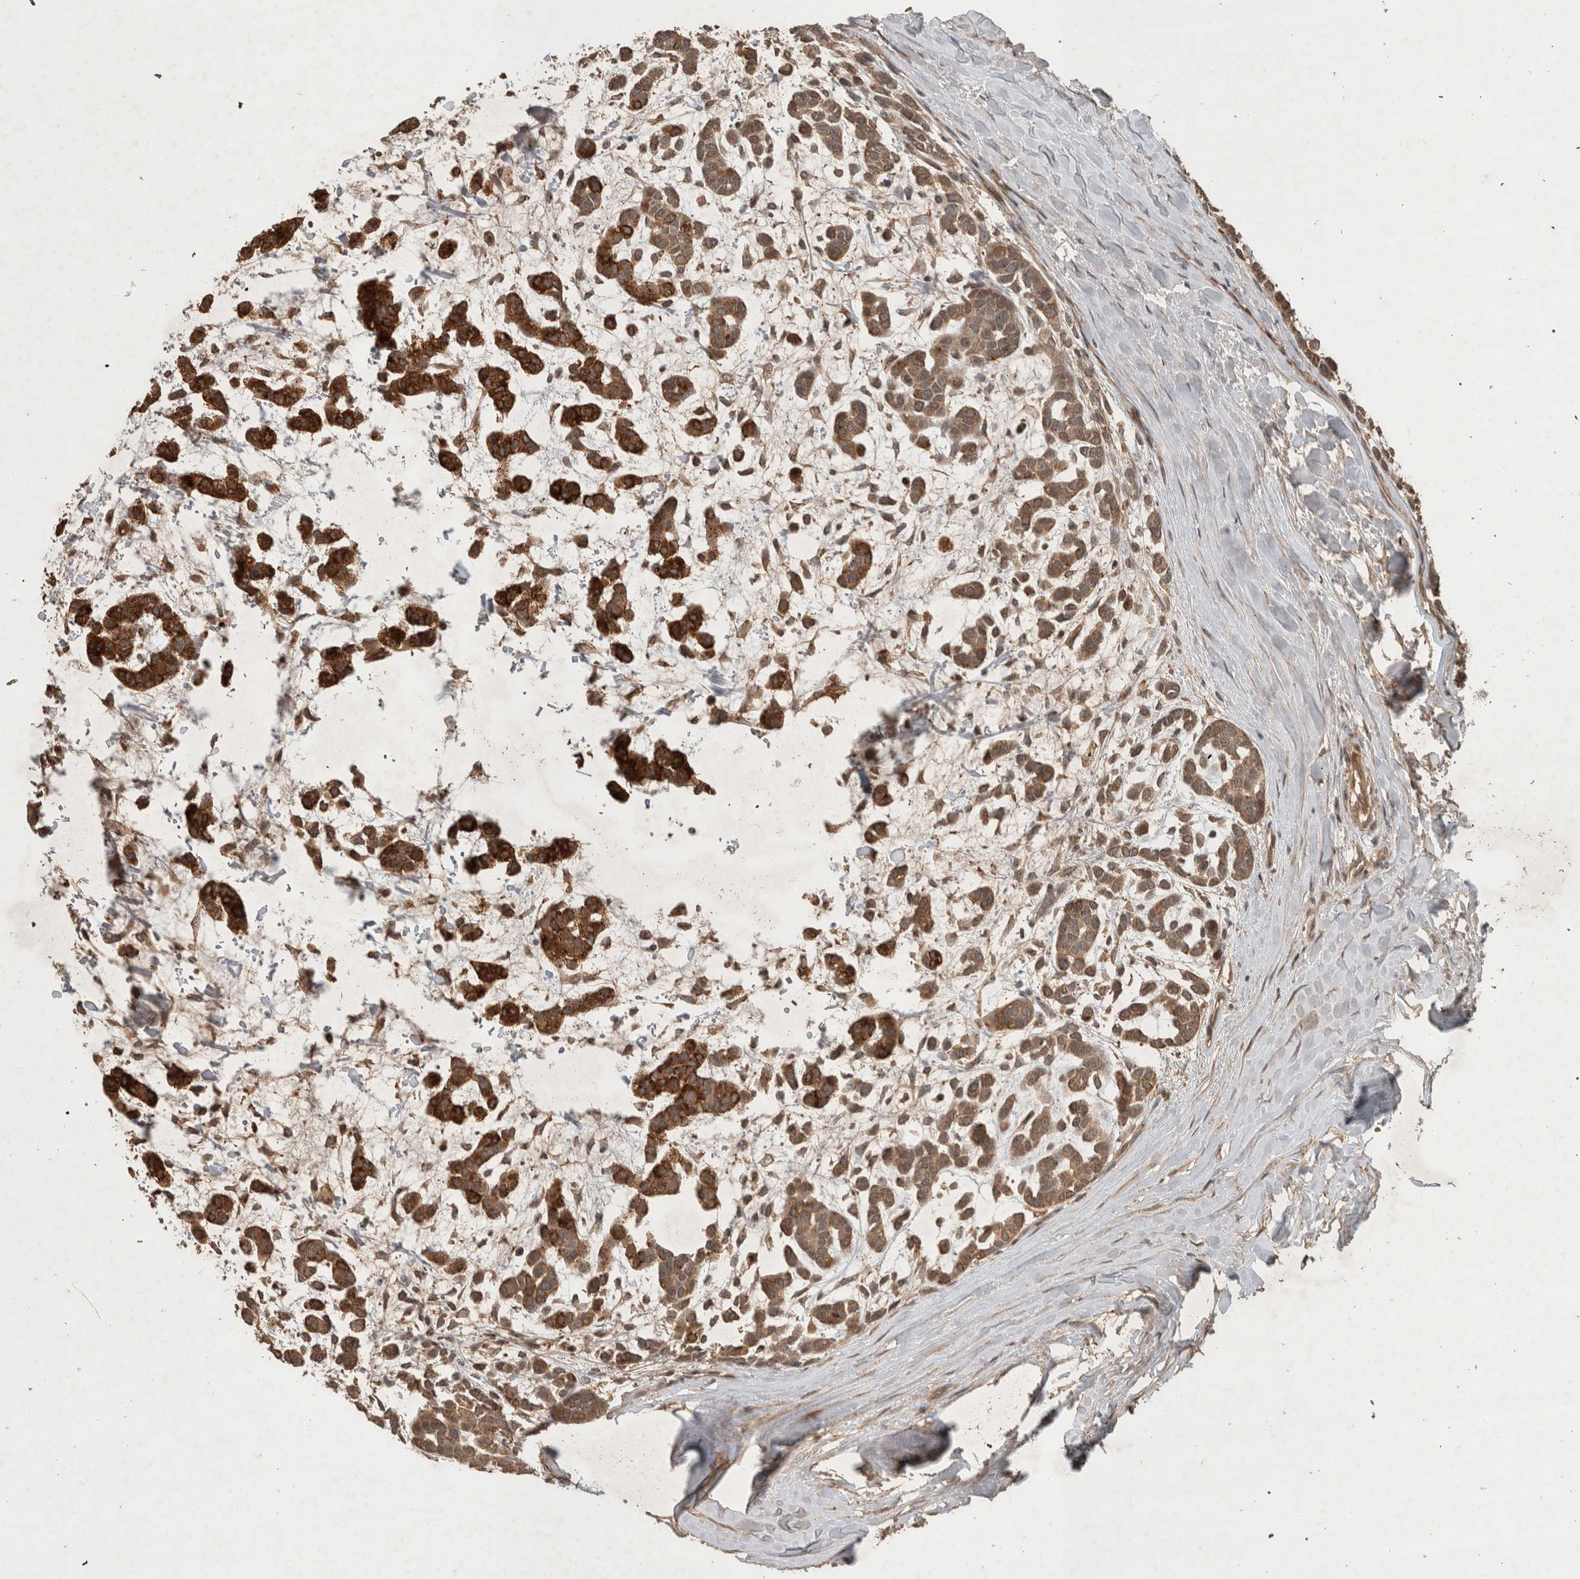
{"staining": {"intensity": "strong", "quantity": ">75%", "location": "cytoplasmic/membranous"}, "tissue": "head and neck cancer", "cell_type": "Tumor cells", "image_type": "cancer", "snomed": [{"axis": "morphology", "description": "Adenocarcinoma, NOS"}, {"axis": "morphology", "description": "Adenoma, NOS"}, {"axis": "topography", "description": "Head-Neck"}], "caption": "Approximately >75% of tumor cells in human adenocarcinoma (head and neck) exhibit strong cytoplasmic/membranous protein expression as visualized by brown immunohistochemical staining.", "gene": "PITPNC1", "patient": {"sex": "female", "age": 55}}